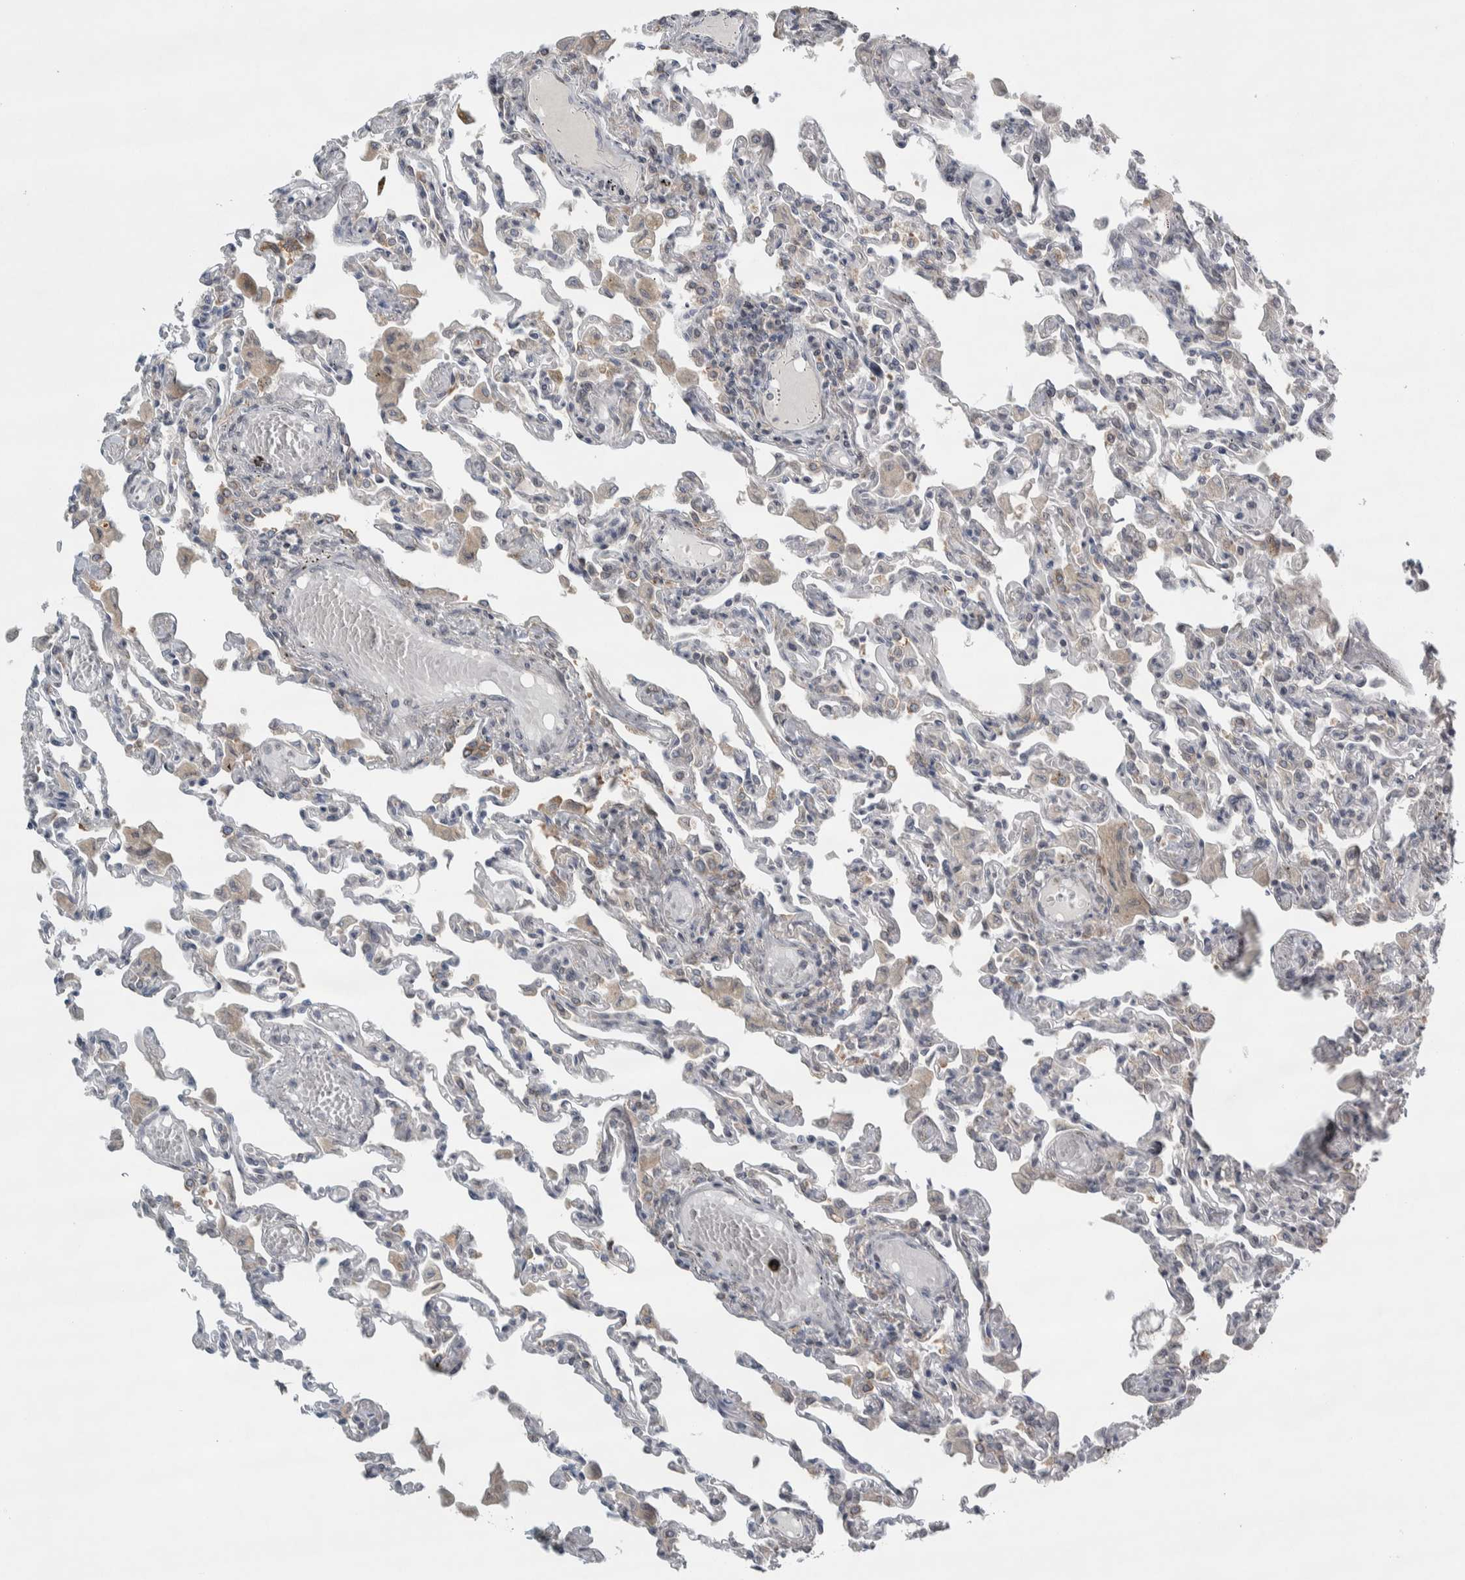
{"staining": {"intensity": "negative", "quantity": "none", "location": "none"}, "tissue": "lung", "cell_type": "Alveolar cells", "image_type": "normal", "snomed": [{"axis": "morphology", "description": "Normal tissue, NOS"}, {"axis": "topography", "description": "Bronchus"}, {"axis": "topography", "description": "Lung"}], "caption": "The immunohistochemistry (IHC) photomicrograph has no significant positivity in alveolar cells of lung. (DAB IHC with hematoxylin counter stain).", "gene": "SIGMAR1", "patient": {"sex": "female", "age": 49}}